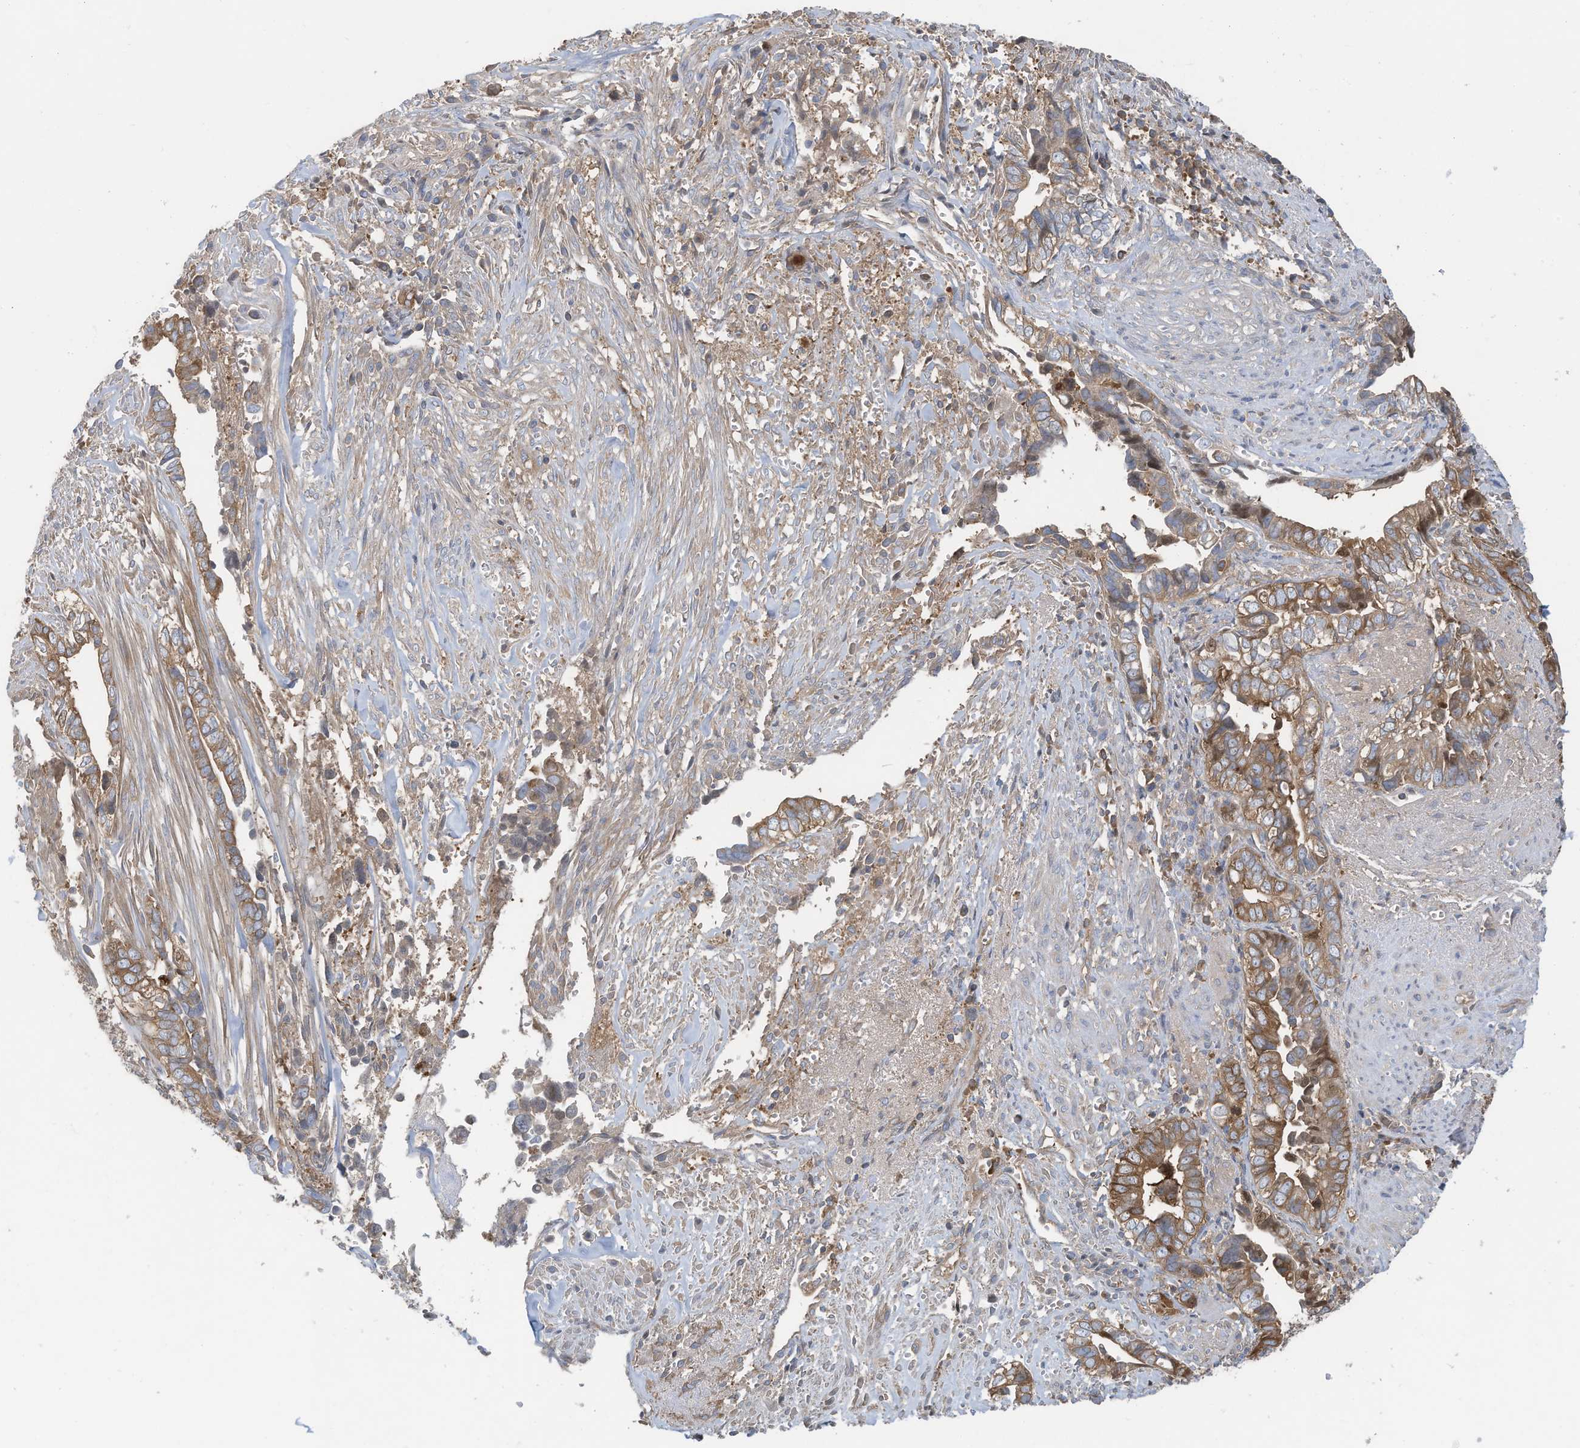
{"staining": {"intensity": "moderate", "quantity": ">75%", "location": "cytoplasmic/membranous"}, "tissue": "liver cancer", "cell_type": "Tumor cells", "image_type": "cancer", "snomed": [{"axis": "morphology", "description": "Cholangiocarcinoma"}, {"axis": "topography", "description": "Liver"}], "caption": "High-magnification brightfield microscopy of cholangiocarcinoma (liver) stained with DAB (3,3'-diaminobenzidine) (brown) and counterstained with hematoxylin (blue). tumor cells exhibit moderate cytoplasmic/membranous expression is present in about>75% of cells.", "gene": "OLA1", "patient": {"sex": "female", "age": 79}}